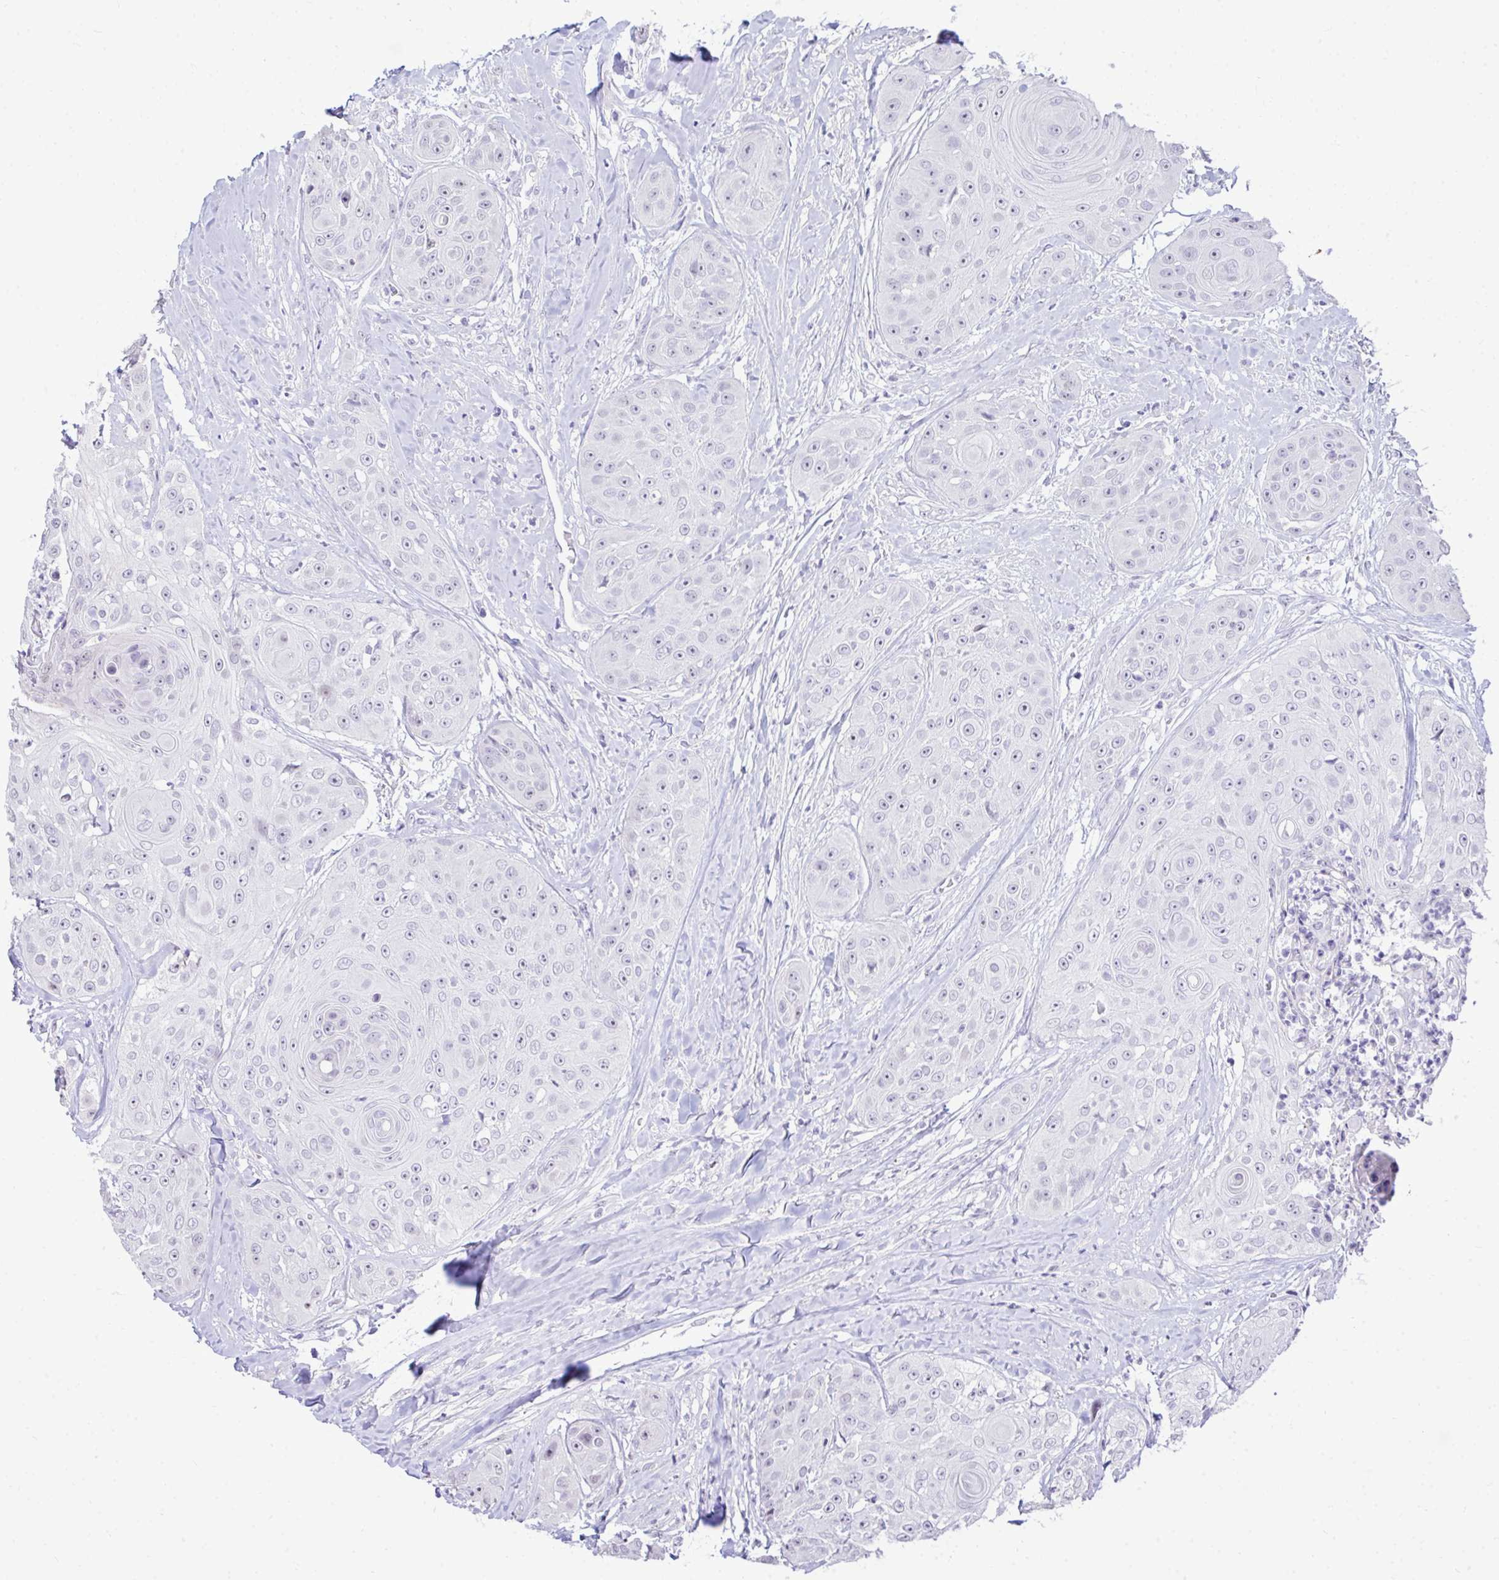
{"staining": {"intensity": "negative", "quantity": "none", "location": "none"}, "tissue": "head and neck cancer", "cell_type": "Tumor cells", "image_type": "cancer", "snomed": [{"axis": "morphology", "description": "Squamous cell carcinoma, NOS"}, {"axis": "topography", "description": "Head-Neck"}], "caption": "Tumor cells are negative for protein expression in human head and neck cancer (squamous cell carcinoma).", "gene": "EID3", "patient": {"sex": "male", "age": 83}}